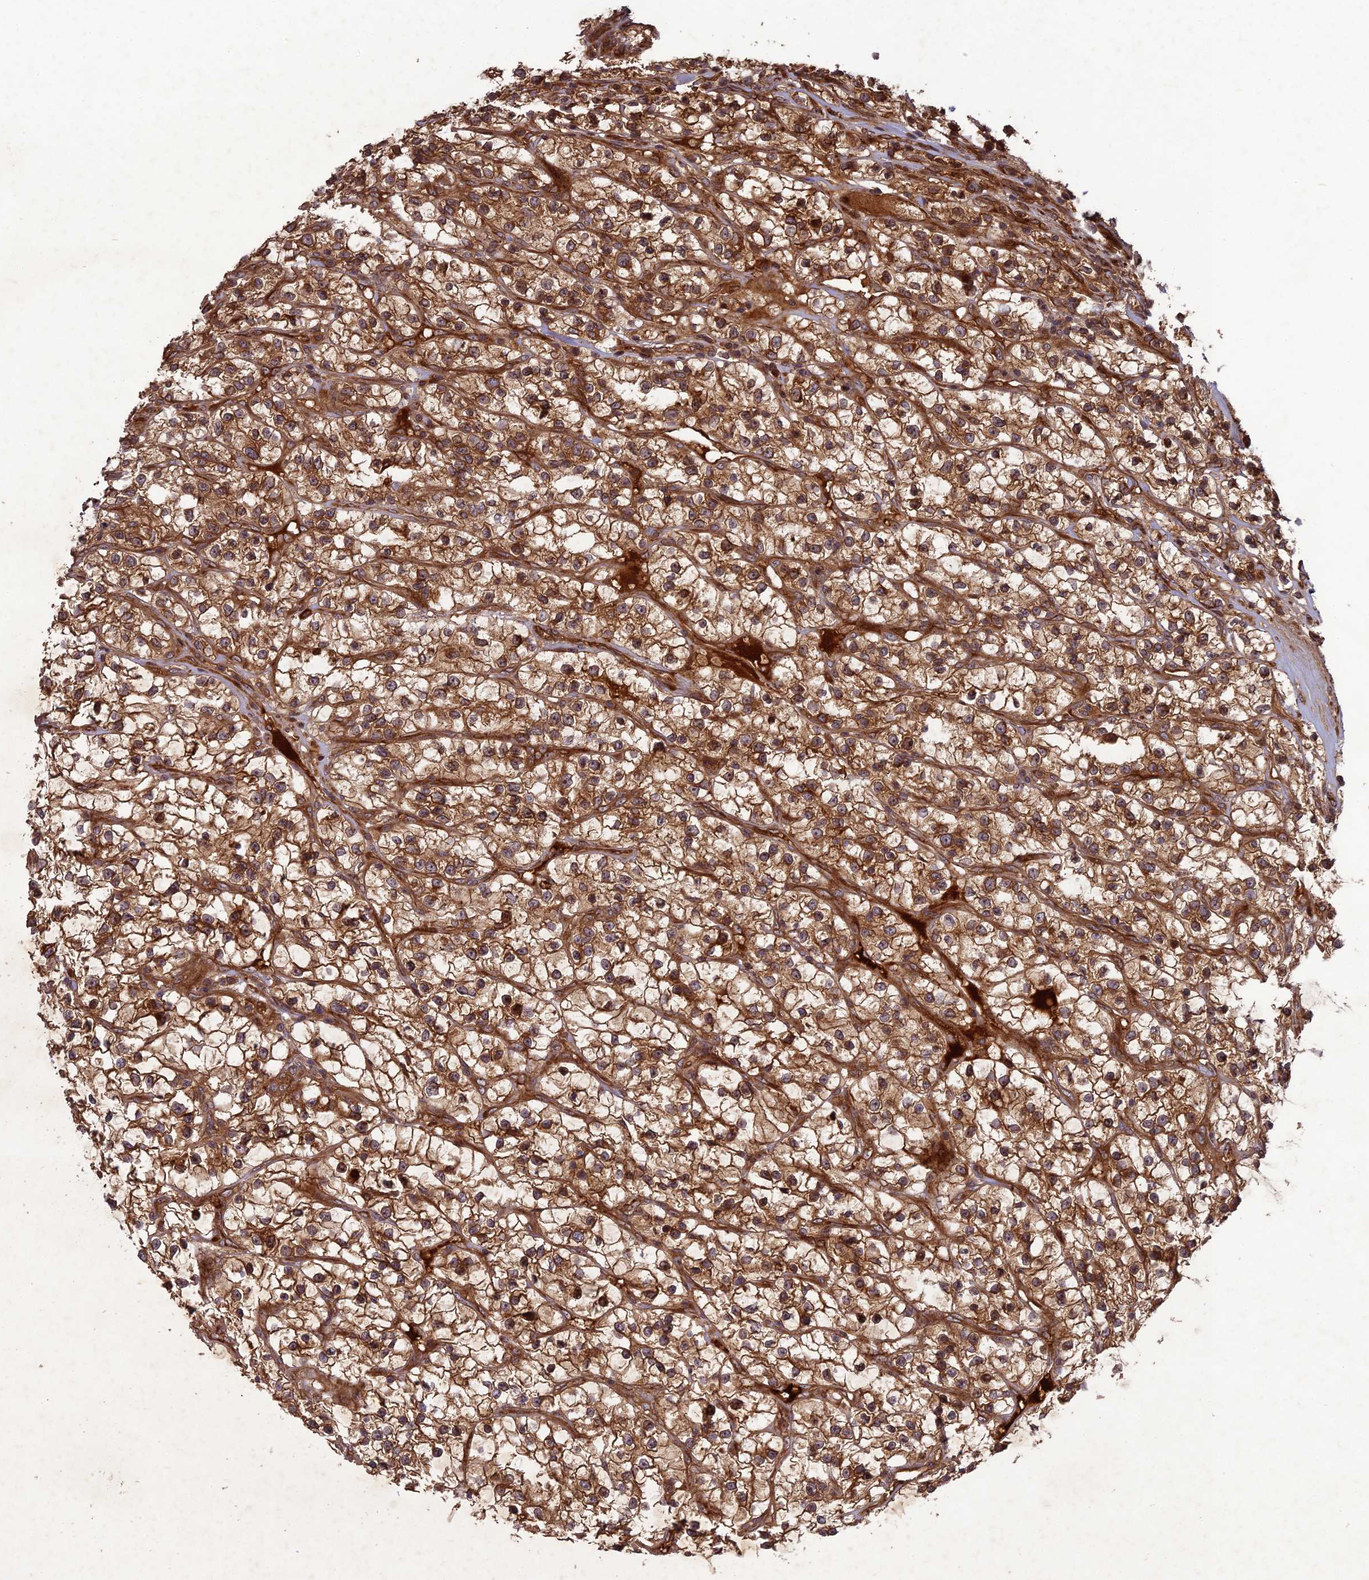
{"staining": {"intensity": "moderate", "quantity": ">75%", "location": "cytoplasmic/membranous"}, "tissue": "renal cancer", "cell_type": "Tumor cells", "image_type": "cancer", "snomed": [{"axis": "morphology", "description": "Adenocarcinoma, NOS"}, {"axis": "topography", "description": "Kidney"}], "caption": "Moderate cytoplasmic/membranous positivity for a protein is appreciated in about >75% of tumor cells of renal cancer (adenocarcinoma) using immunohistochemistry (IHC).", "gene": "TMUB2", "patient": {"sex": "female", "age": 57}}